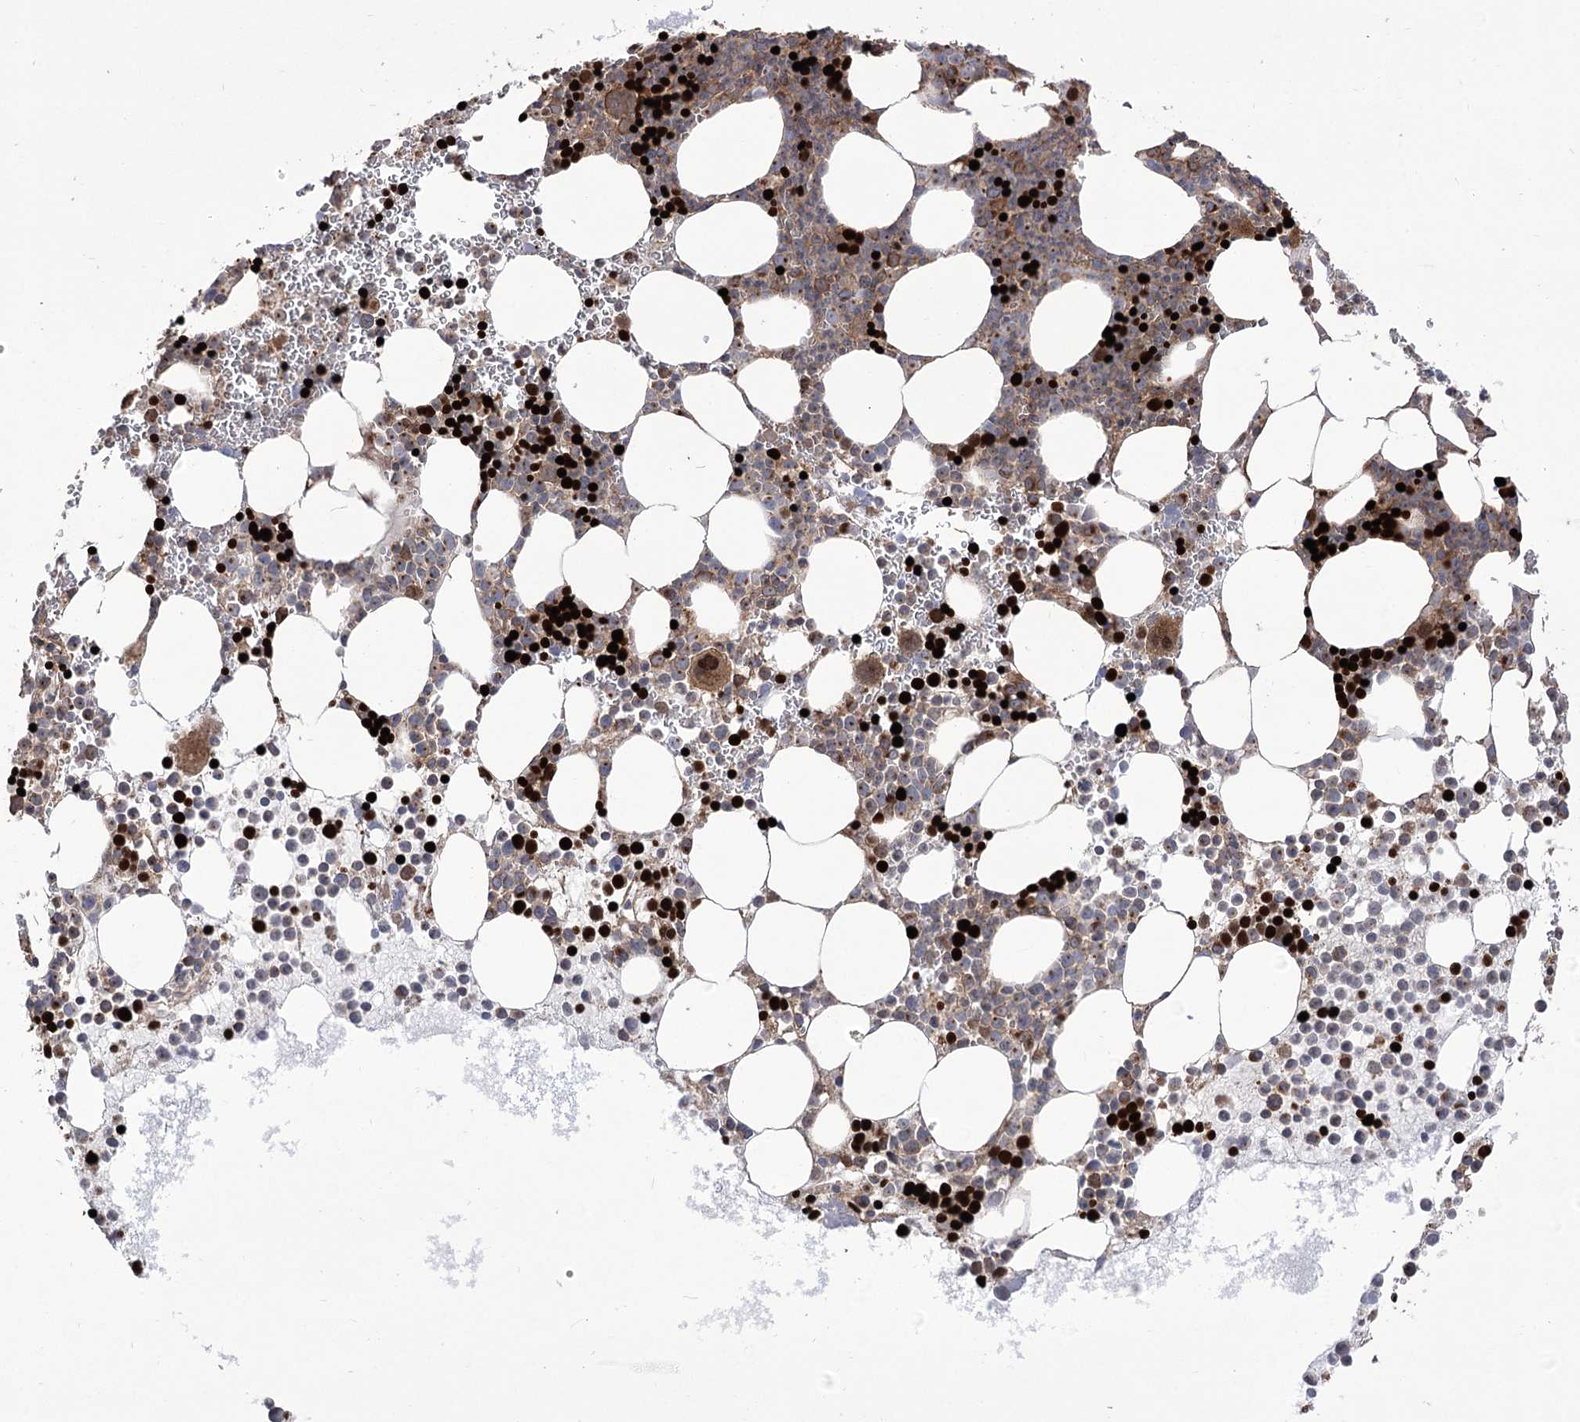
{"staining": {"intensity": "strong", "quantity": "25%-75%", "location": "cytoplasmic/membranous"}, "tissue": "bone marrow", "cell_type": "Hematopoietic cells", "image_type": "normal", "snomed": [{"axis": "morphology", "description": "Normal tissue, NOS"}, {"axis": "topography", "description": "Bone marrow"}], "caption": "Immunohistochemical staining of normal human bone marrow demonstrates strong cytoplasmic/membranous protein staining in approximately 25%-75% of hematopoietic cells.", "gene": "XYLB", "patient": {"sex": "female", "age": 78}}